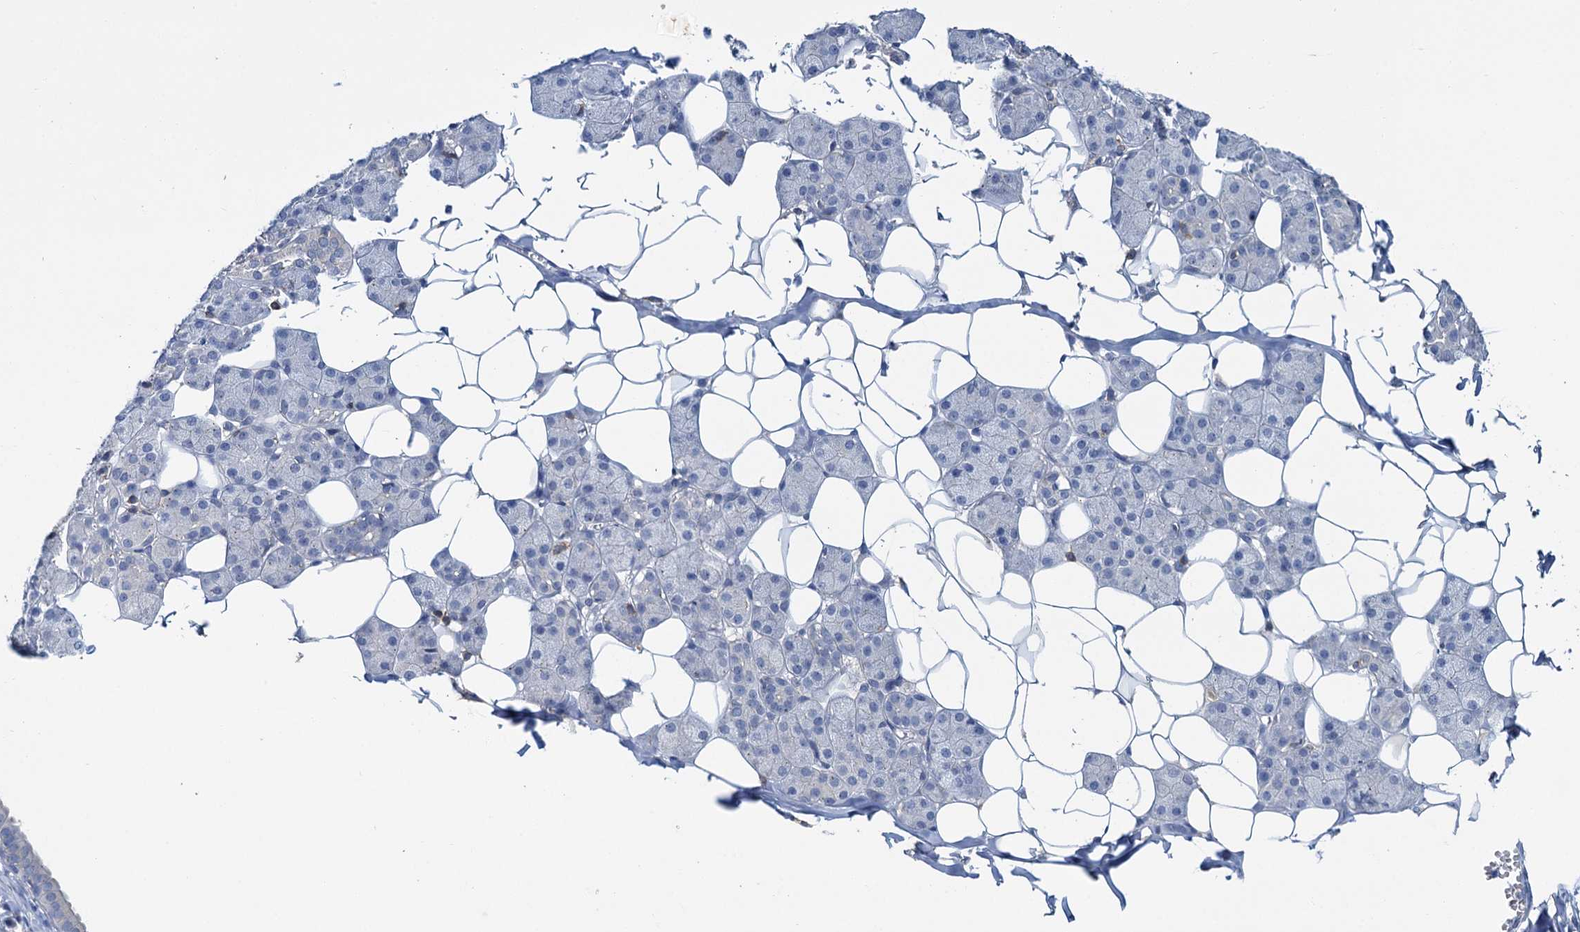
{"staining": {"intensity": "negative", "quantity": "none", "location": "none"}, "tissue": "salivary gland", "cell_type": "Glandular cells", "image_type": "normal", "snomed": [{"axis": "morphology", "description": "Normal tissue, NOS"}, {"axis": "topography", "description": "Salivary gland"}], "caption": "Immunohistochemistry (IHC) micrograph of normal salivary gland stained for a protein (brown), which demonstrates no positivity in glandular cells.", "gene": "FGFR2", "patient": {"sex": "female", "age": 33}}